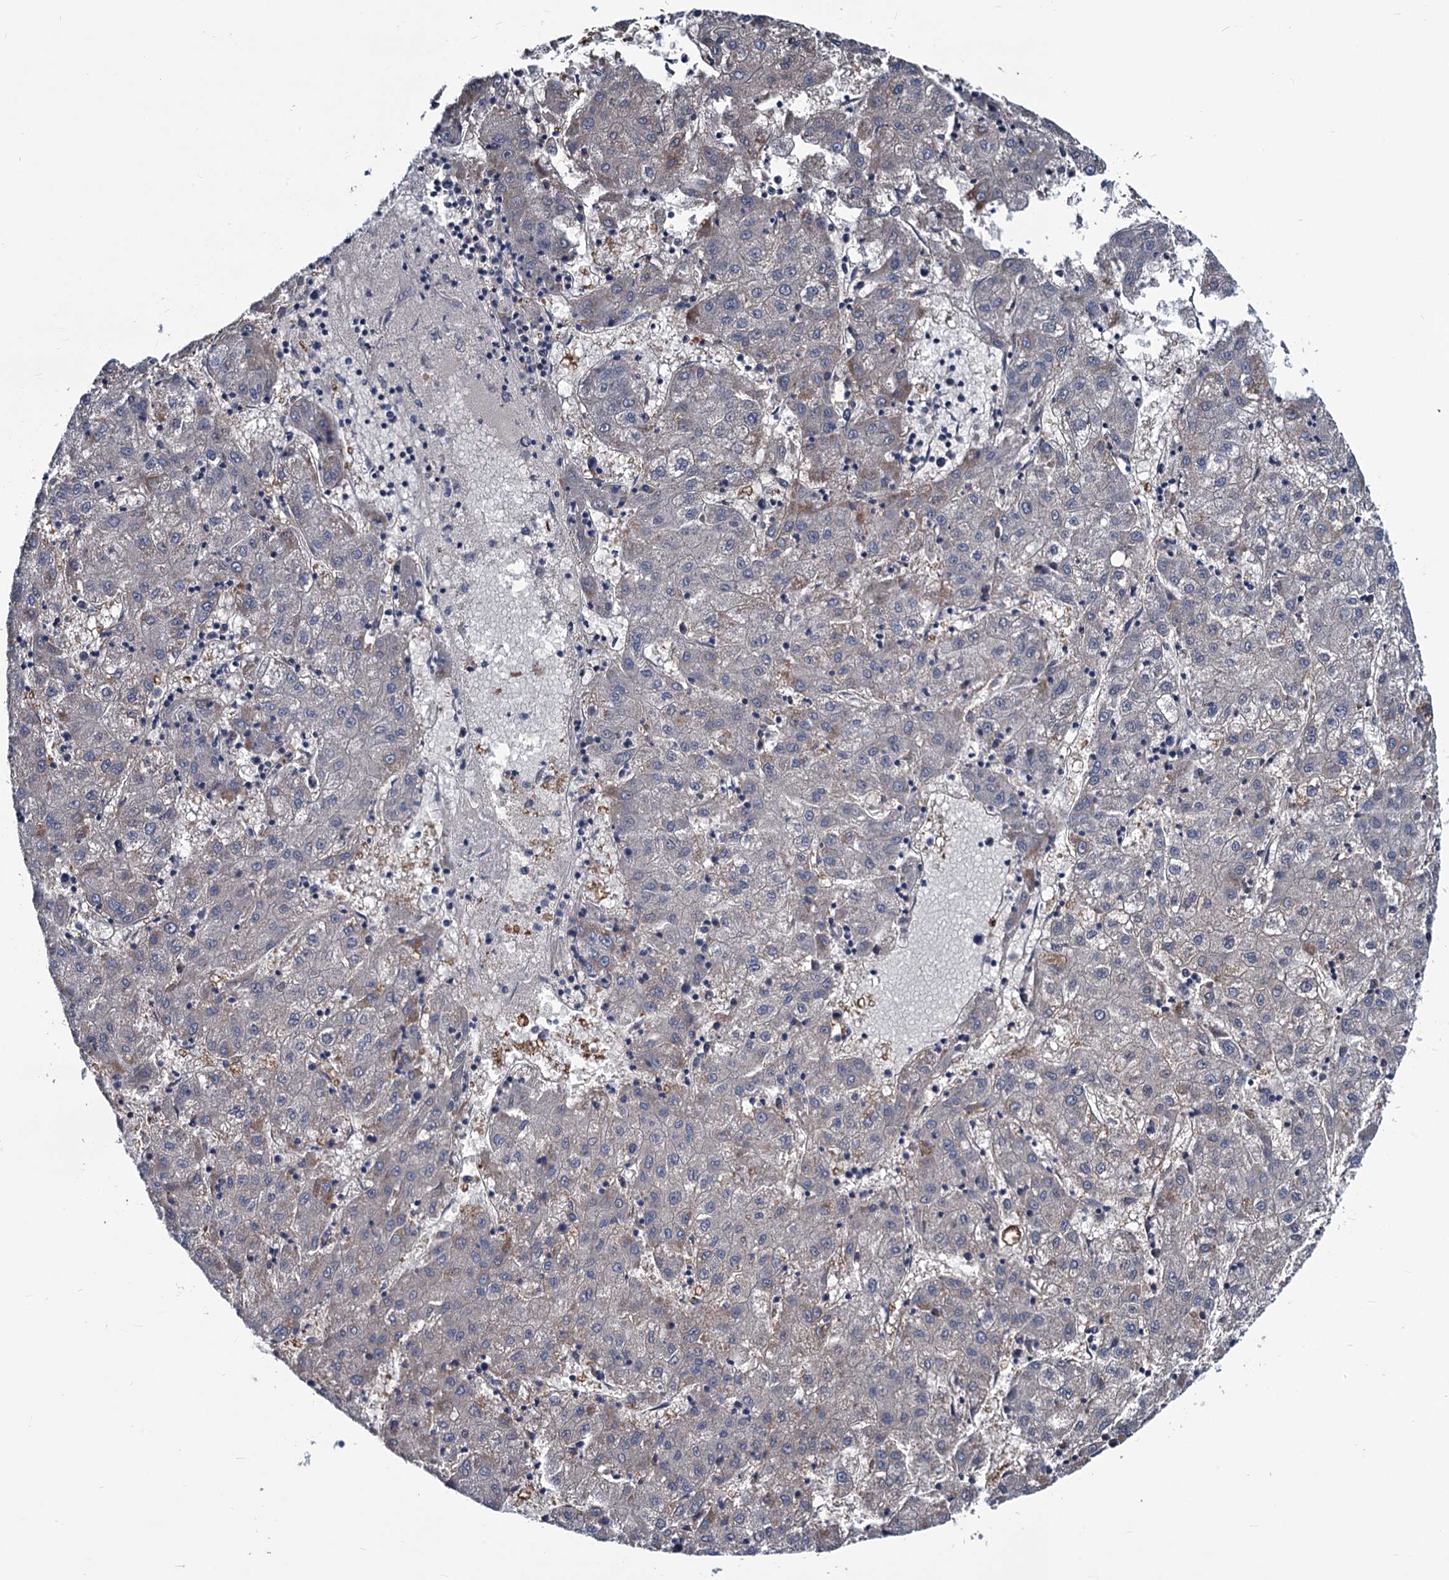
{"staining": {"intensity": "moderate", "quantity": "<25%", "location": "cytoplasmic/membranous"}, "tissue": "liver cancer", "cell_type": "Tumor cells", "image_type": "cancer", "snomed": [{"axis": "morphology", "description": "Carcinoma, Hepatocellular, NOS"}, {"axis": "topography", "description": "Liver"}], "caption": "Liver hepatocellular carcinoma was stained to show a protein in brown. There is low levels of moderate cytoplasmic/membranous staining in approximately <25% of tumor cells. The protein of interest is shown in brown color, while the nuclei are stained blue.", "gene": "RTKN2", "patient": {"sex": "male", "age": 72}}